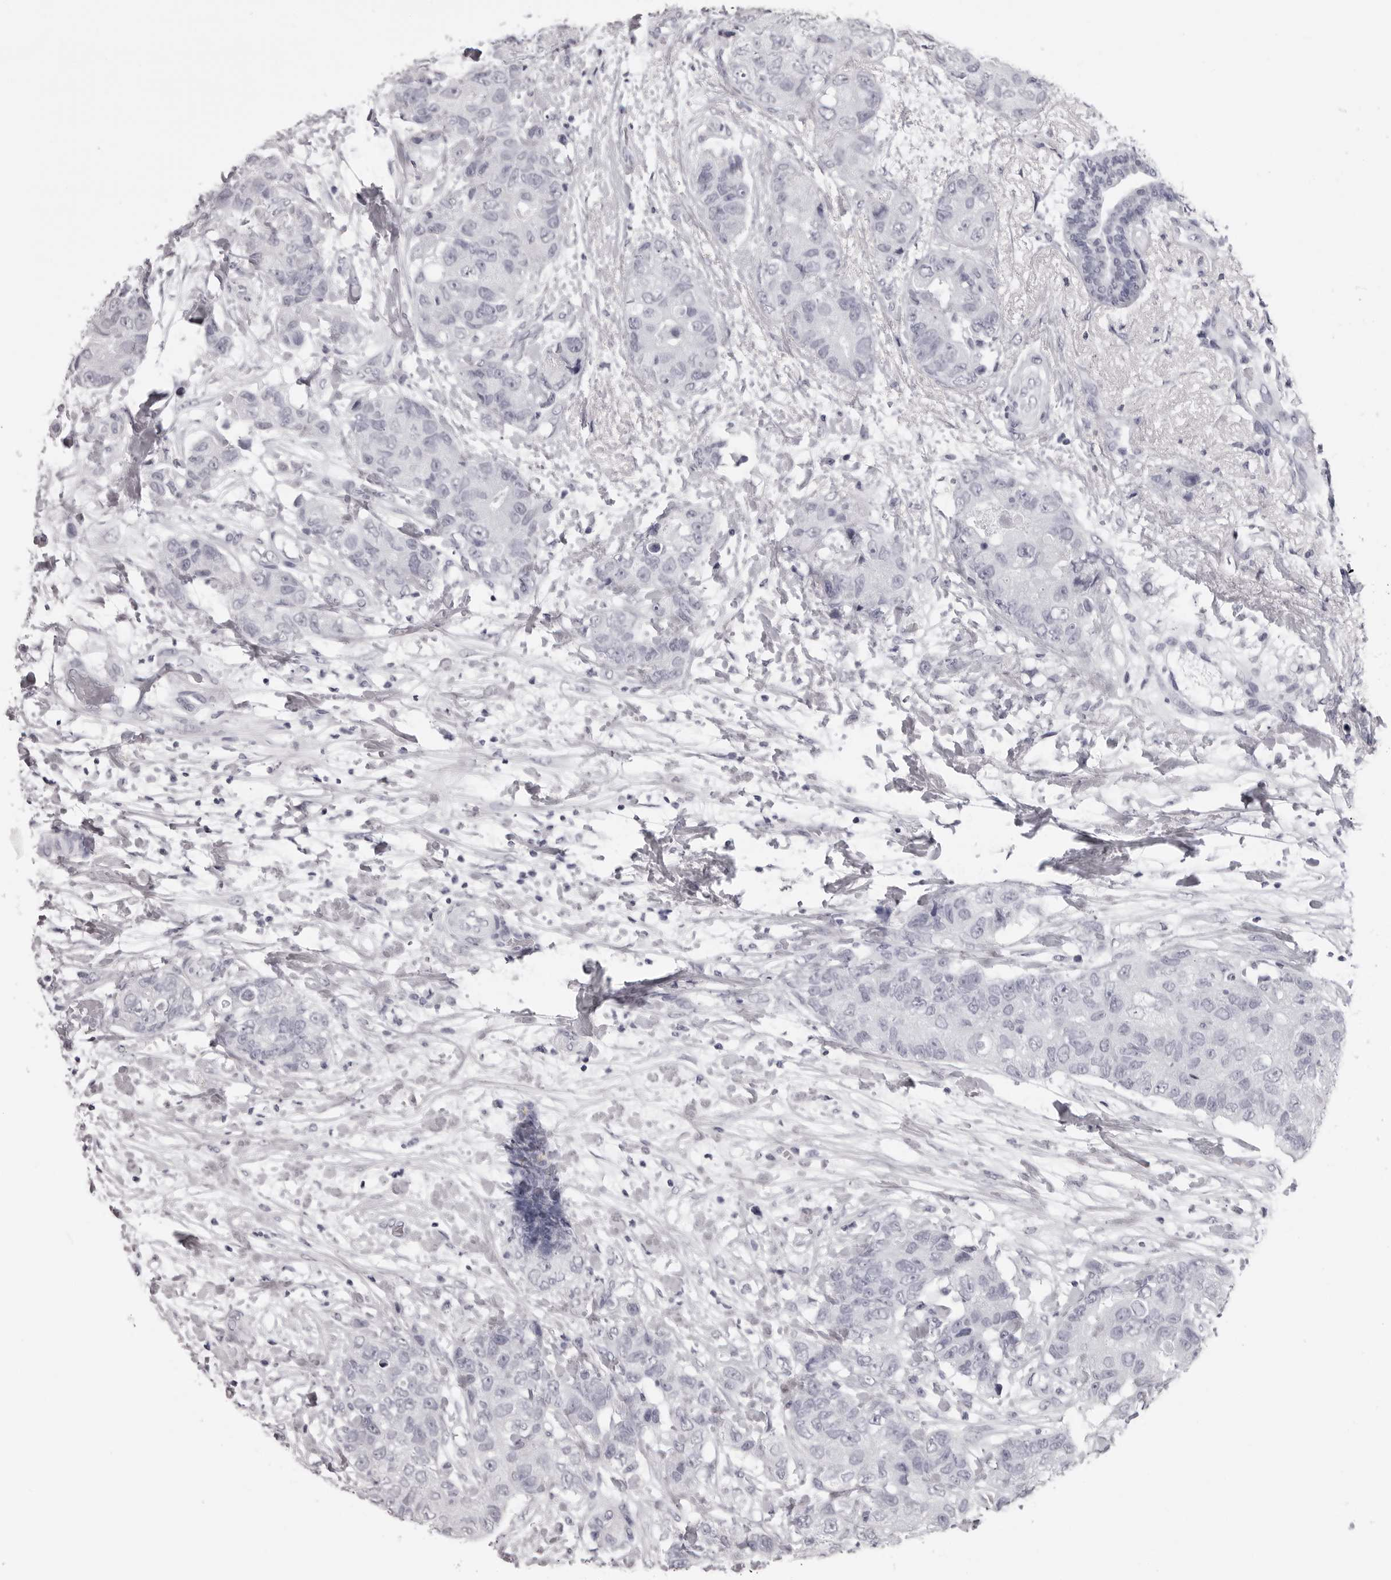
{"staining": {"intensity": "negative", "quantity": "none", "location": "none"}, "tissue": "breast cancer", "cell_type": "Tumor cells", "image_type": "cancer", "snomed": [{"axis": "morphology", "description": "Duct carcinoma"}, {"axis": "topography", "description": "Breast"}], "caption": "IHC micrograph of neoplastic tissue: breast cancer (infiltrating ductal carcinoma) stained with DAB (3,3'-diaminobenzidine) demonstrates no significant protein expression in tumor cells. Brightfield microscopy of immunohistochemistry (IHC) stained with DAB (3,3'-diaminobenzidine) (brown) and hematoxylin (blue), captured at high magnification.", "gene": "DNALI1", "patient": {"sex": "female", "age": 62}}